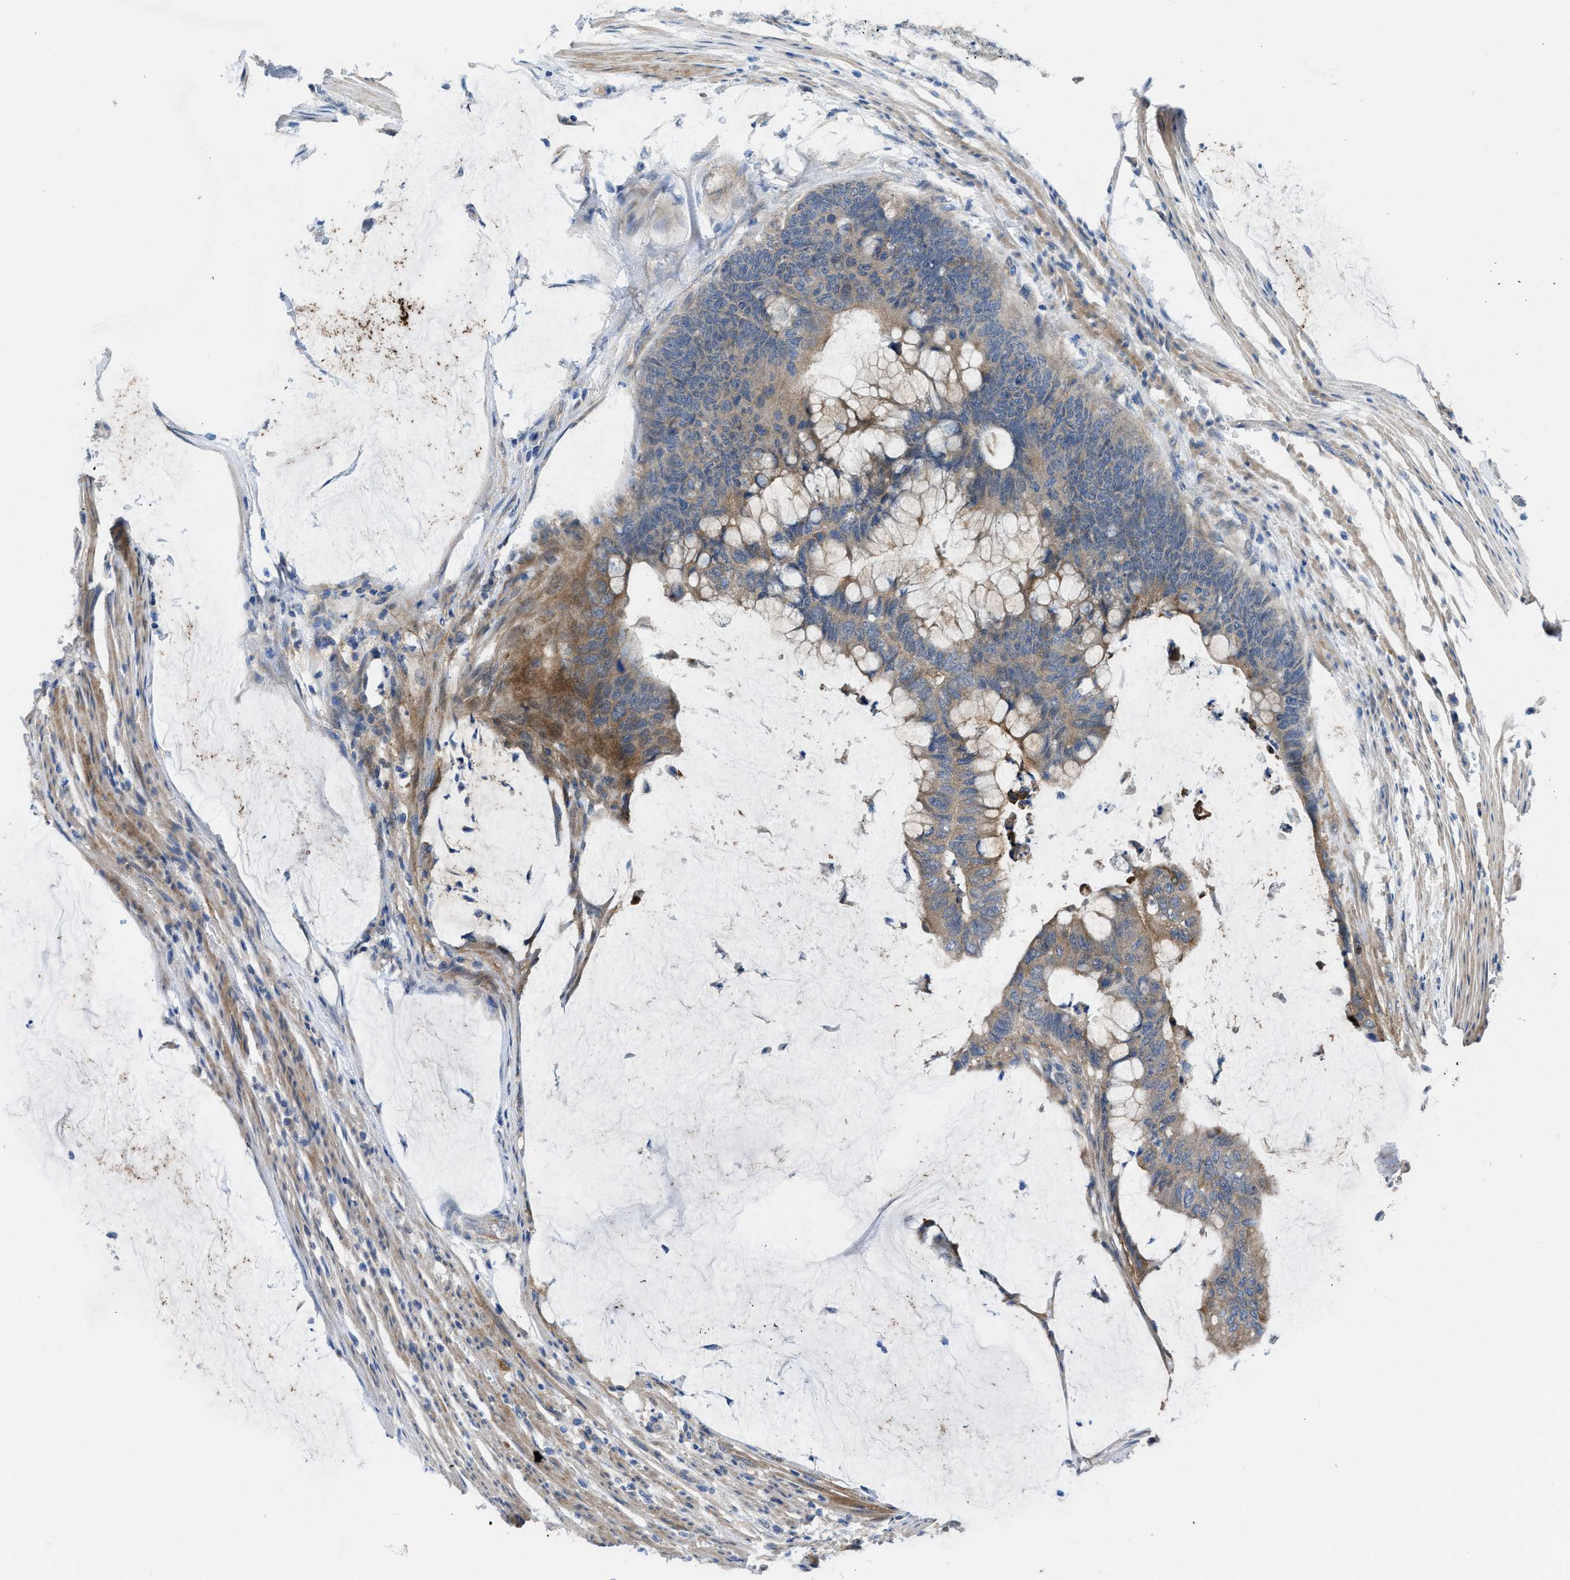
{"staining": {"intensity": "weak", "quantity": ">75%", "location": "cytoplasmic/membranous"}, "tissue": "colorectal cancer", "cell_type": "Tumor cells", "image_type": "cancer", "snomed": [{"axis": "morphology", "description": "Normal tissue, NOS"}, {"axis": "morphology", "description": "Adenocarcinoma, NOS"}, {"axis": "topography", "description": "Rectum"}], "caption": "IHC (DAB) staining of adenocarcinoma (colorectal) reveals weak cytoplasmic/membranous protein expression in about >75% of tumor cells. (DAB (3,3'-diaminobenzidine) IHC with brightfield microscopy, high magnification).", "gene": "PANX1", "patient": {"sex": "male", "age": 92}}